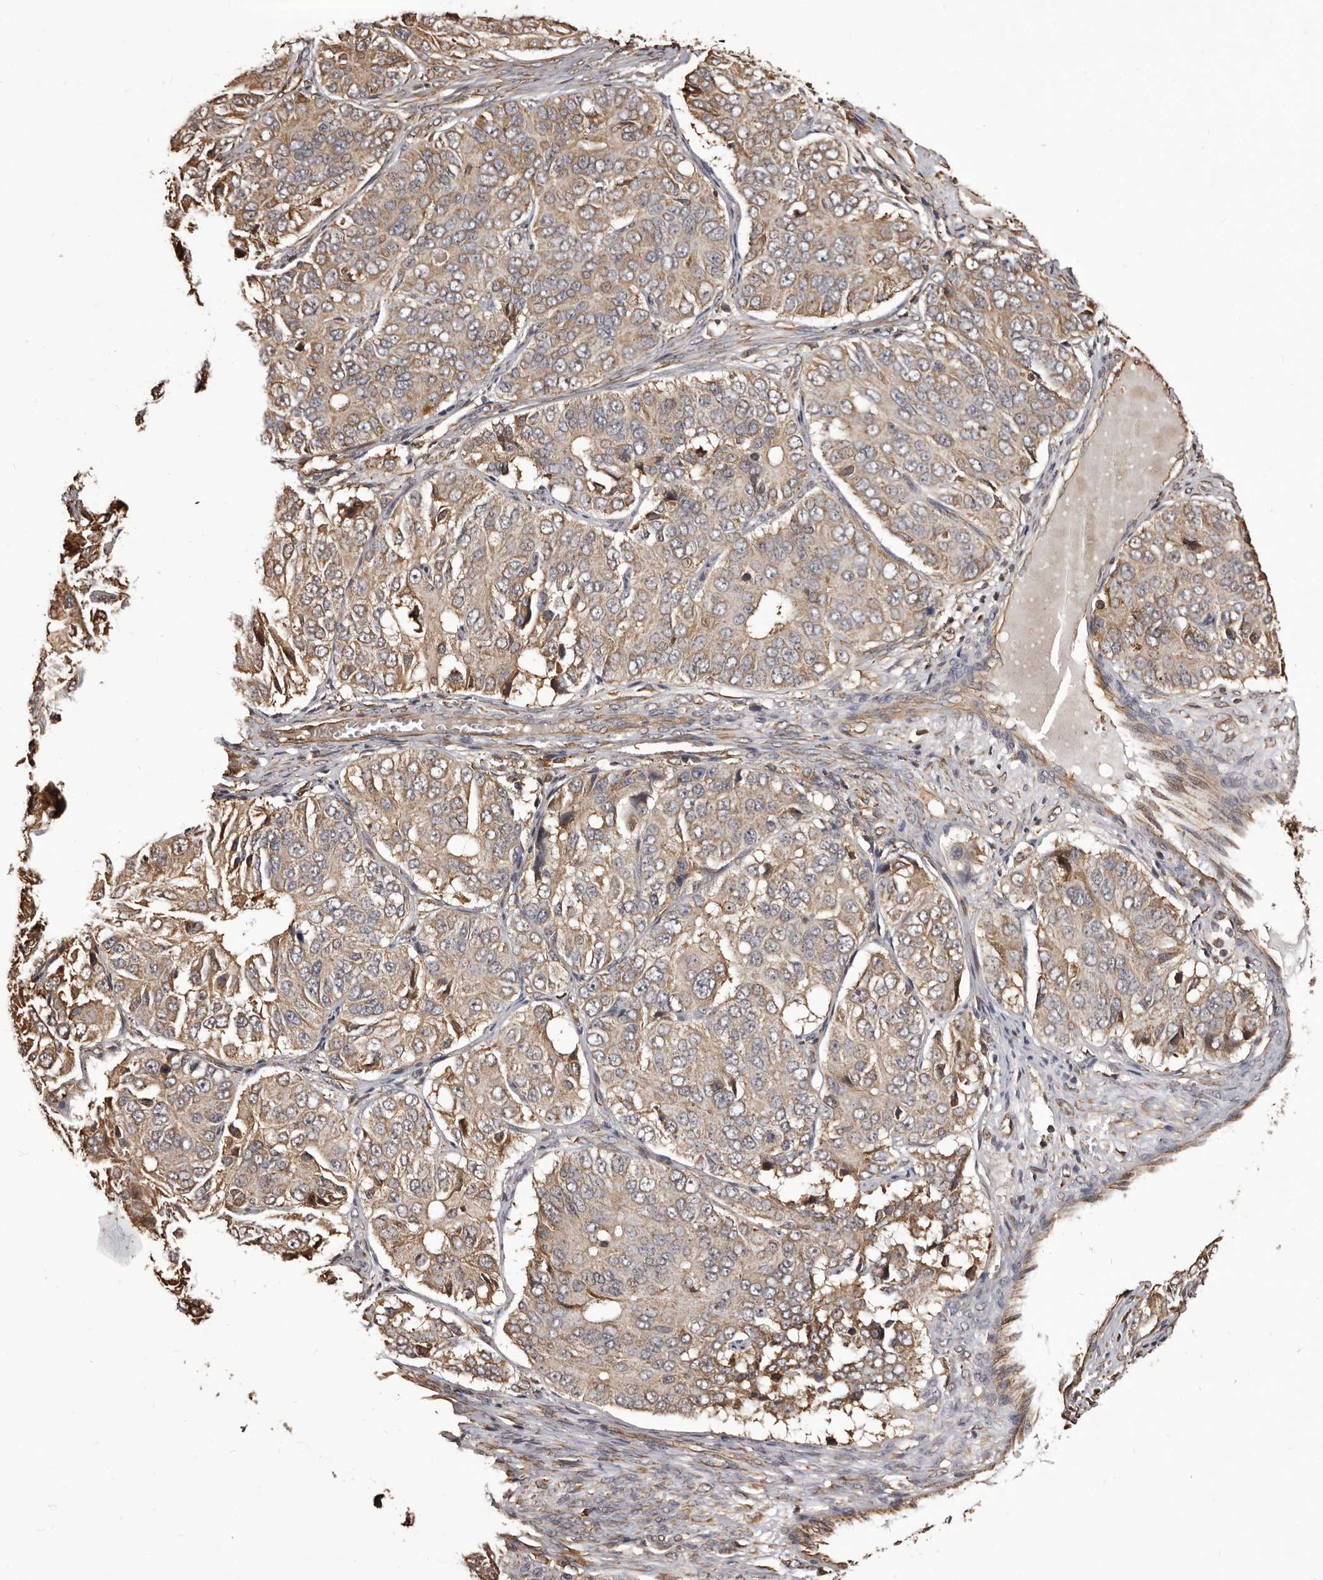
{"staining": {"intensity": "weak", "quantity": ">75%", "location": "cytoplasmic/membranous"}, "tissue": "ovarian cancer", "cell_type": "Tumor cells", "image_type": "cancer", "snomed": [{"axis": "morphology", "description": "Carcinoma, endometroid"}, {"axis": "topography", "description": "Ovary"}], "caption": "Brown immunohistochemical staining in endometroid carcinoma (ovarian) displays weak cytoplasmic/membranous staining in about >75% of tumor cells. (IHC, brightfield microscopy, high magnification).", "gene": "ALPK1", "patient": {"sex": "female", "age": 51}}